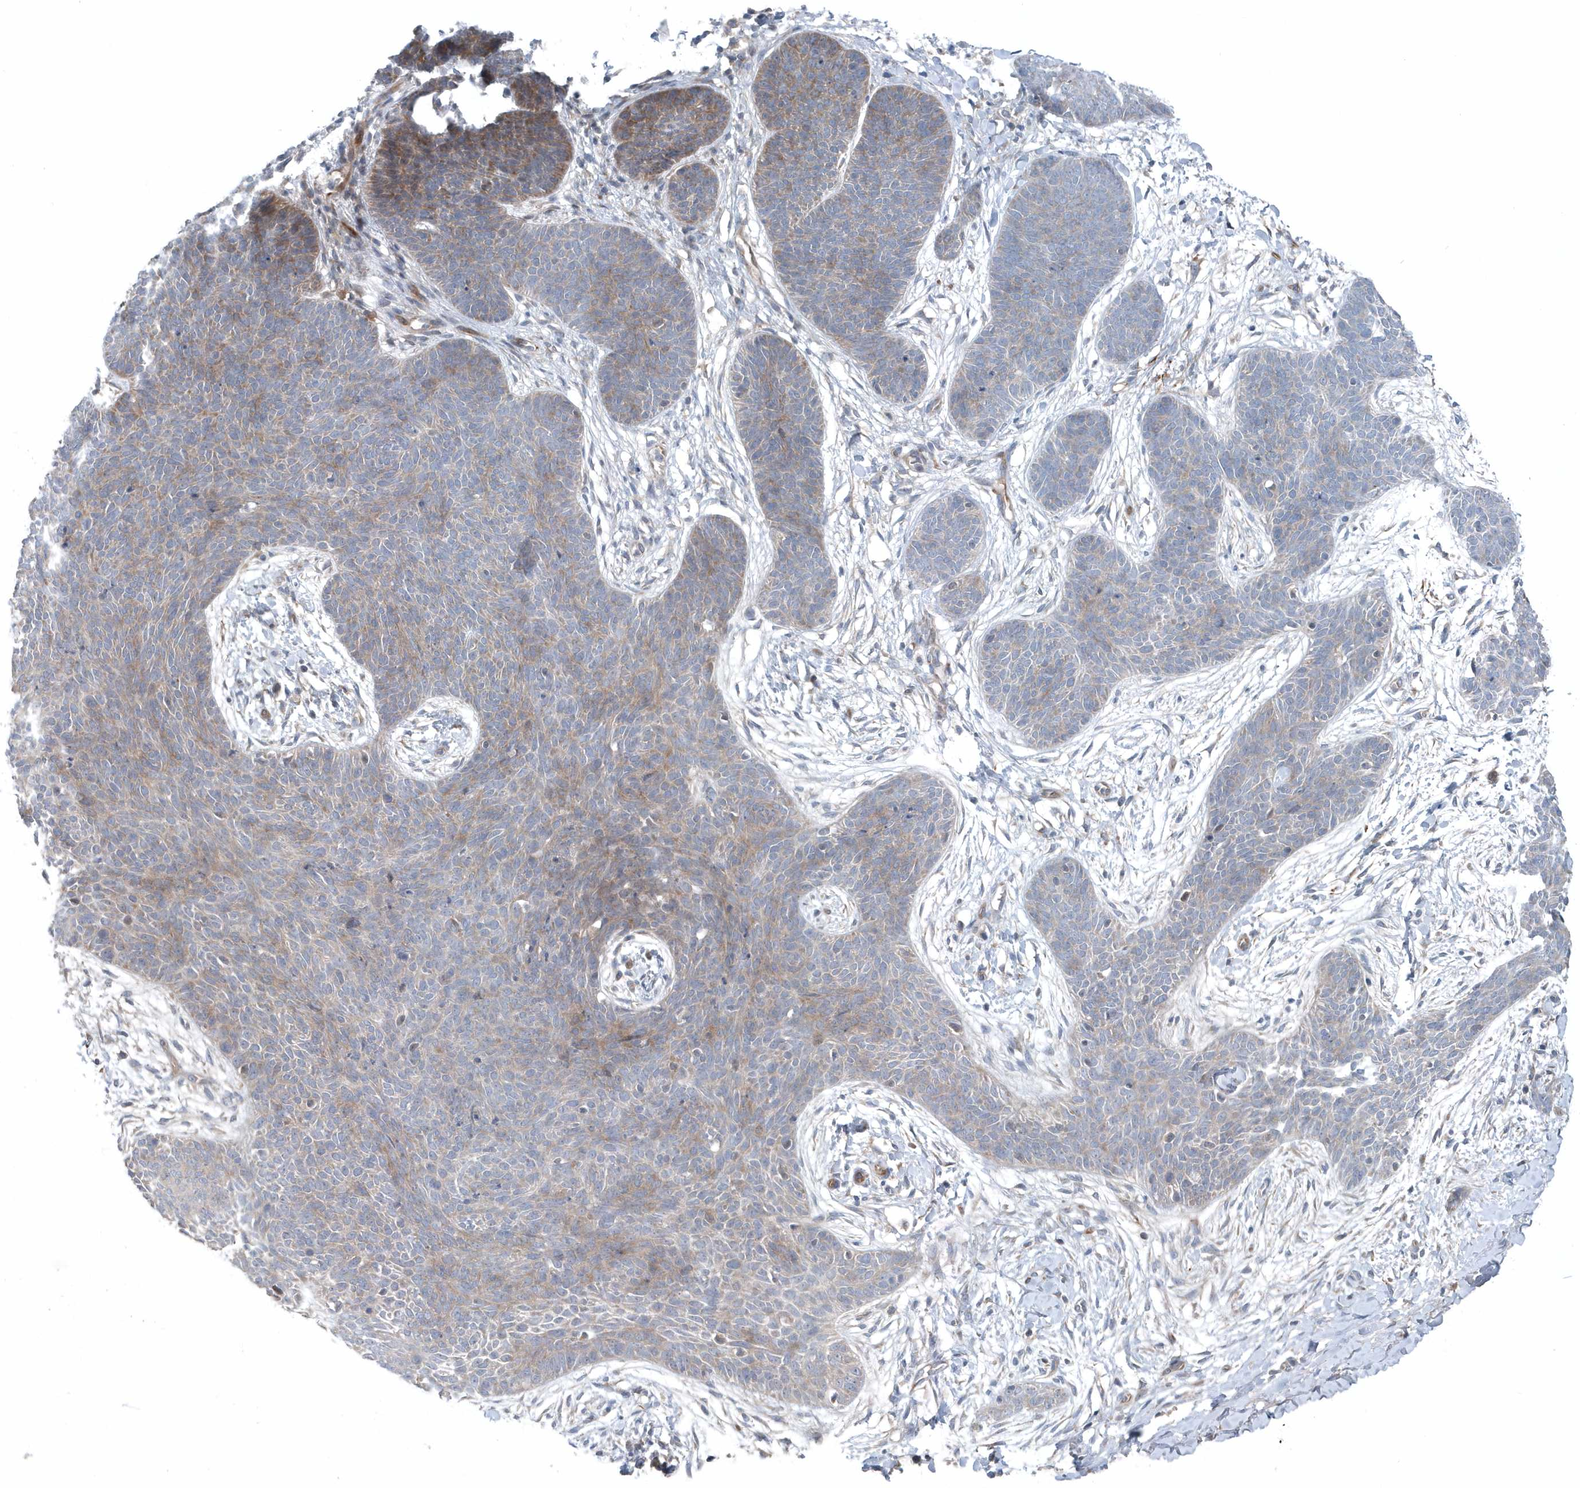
{"staining": {"intensity": "moderate", "quantity": "<25%", "location": "cytoplasmic/membranous"}, "tissue": "skin cancer", "cell_type": "Tumor cells", "image_type": "cancer", "snomed": [{"axis": "morphology", "description": "Basal cell carcinoma"}, {"axis": "topography", "description": "Skin"}], "caption": "There is low levels of moderate cytoplasmic/membranous staining in tumor cells of basal cell carcinoma (skin), as demonstrated by immunohistochemical staining (brown color).", "gene": "MCC", "patient": {"sex": "male", "age": 85}}